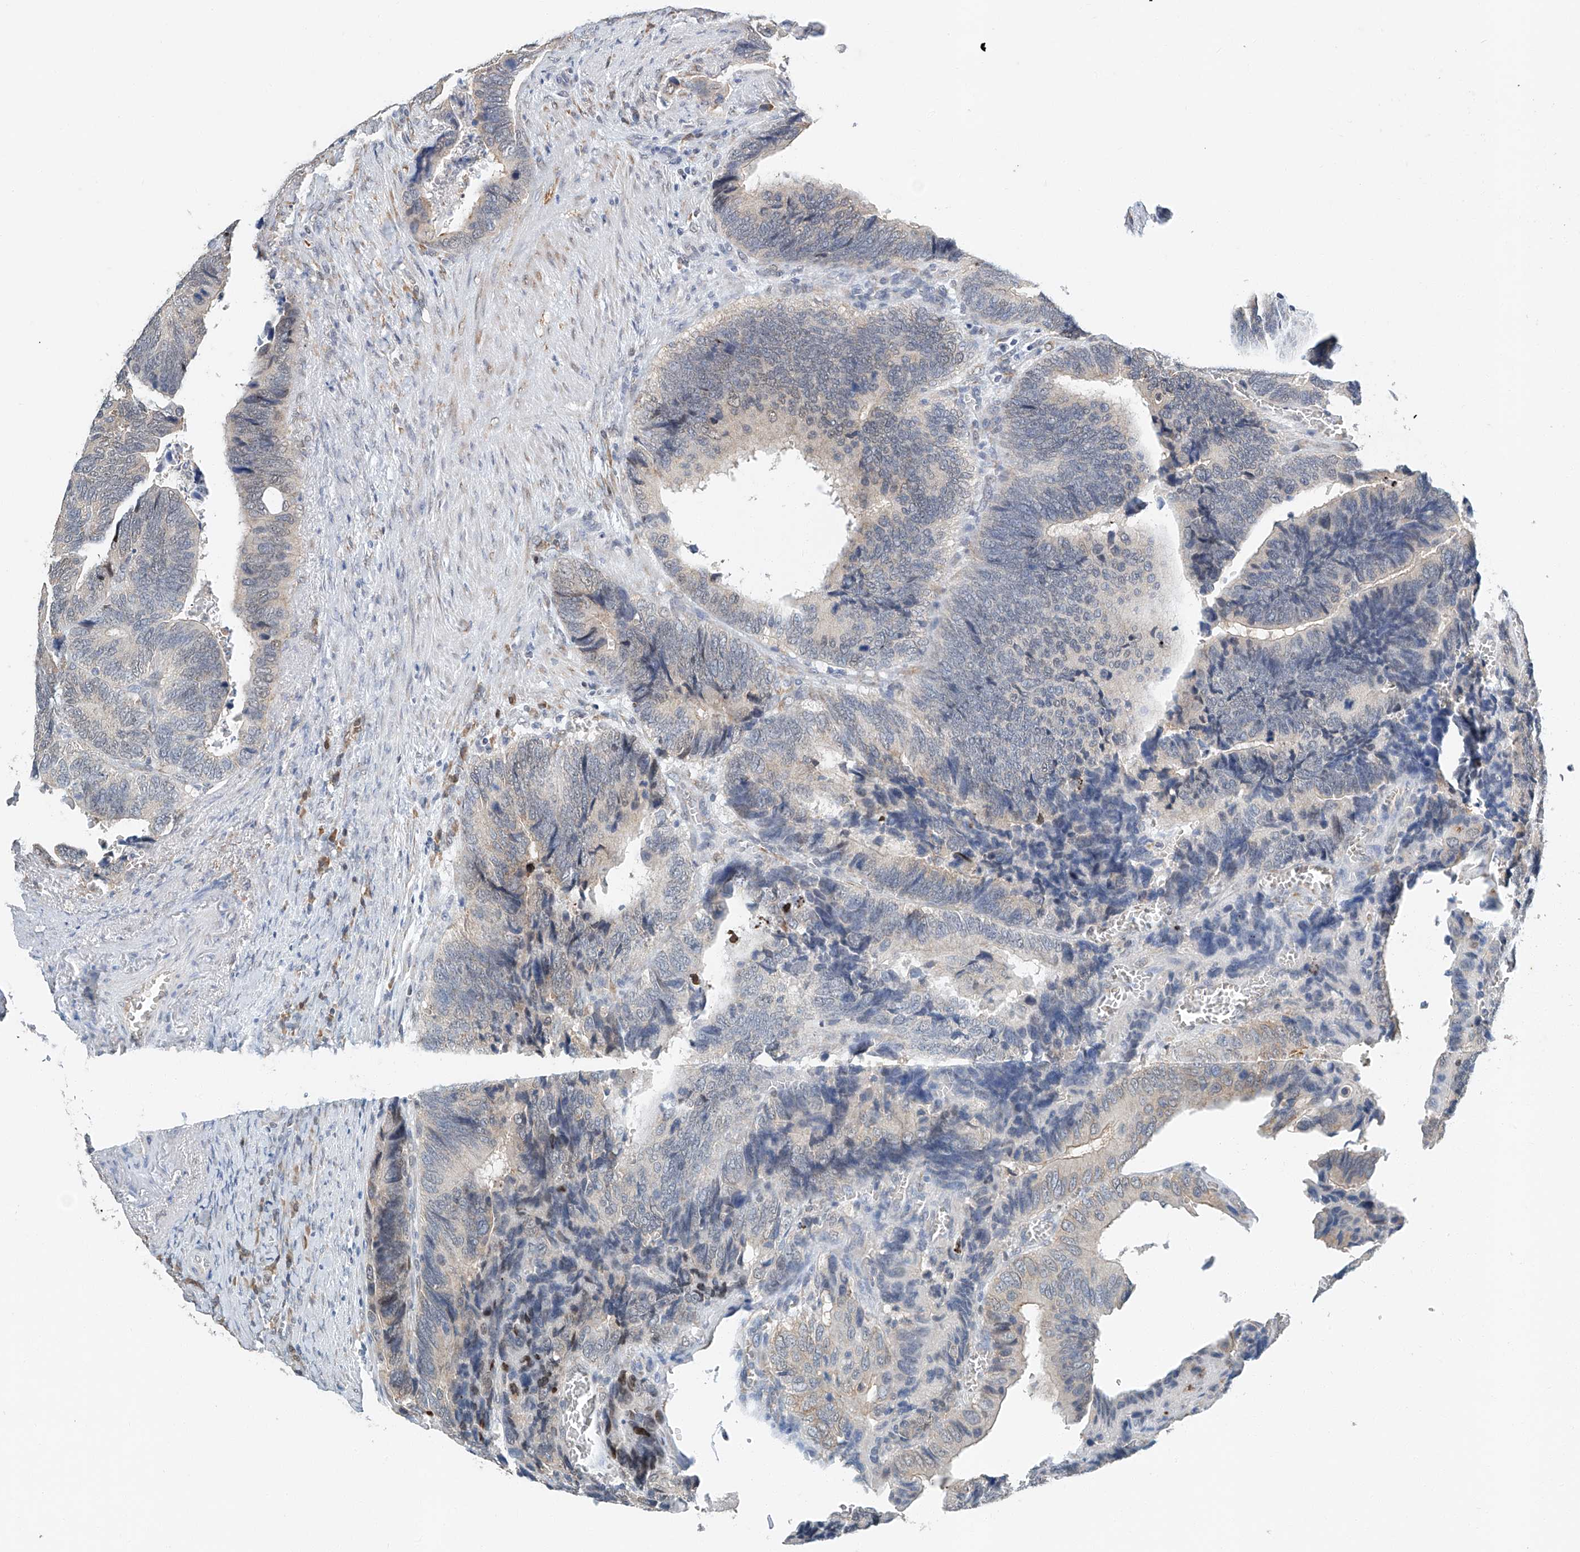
{"staining": {"intensity": "negative", "quantity": "none", "location": "none"}, "tissue": "colorectal cancer", "cell_type": "Tumor cells", "image_type": "cancer", "snomed": [{"axis": "morphology", "description": "Adenocarcinoma, NOS"}, {"axis": "topography", "description": "Colon"}], "caption": "Immunohistochemistry (IHC) image of colorectal cancer (adenocarcinoma) stained for a protein (brown), which displays no staining in tumor cells.", "gene": "CTDP1", "patient": {"sex": "male", "age": 72}}